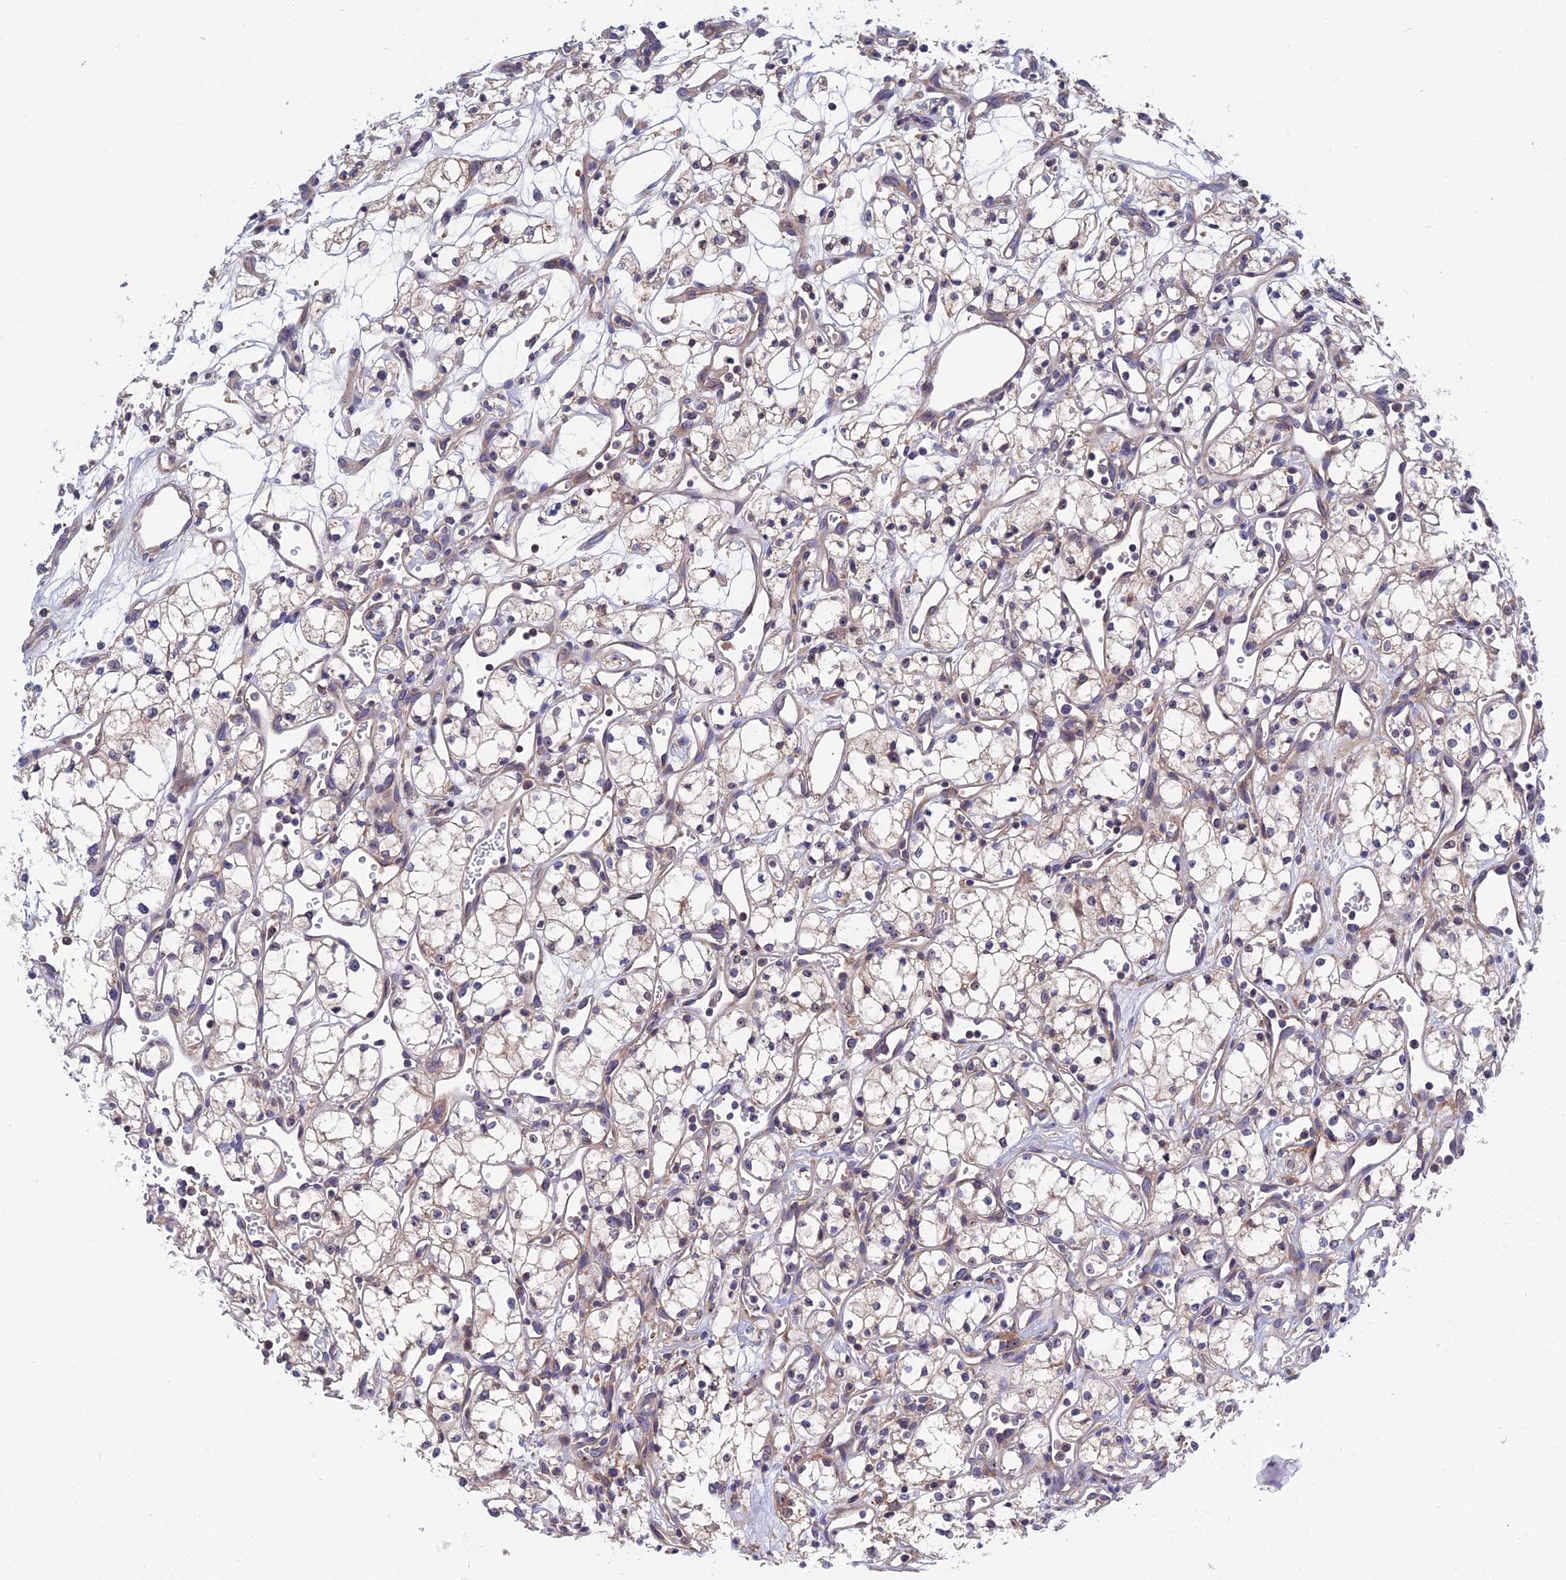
{"staining": {"intensity": "negative", "quantity": "none", "location": "none"}, "tissue": "renal cancer", "cell_type": "Tumor cells", "image_type": "cancer", "snomed": [{"axis": "morphology", "description": "Adenocarcinoma, NOS"}, {"axis": "topography", "description": "Kidney"}], "caption": "Renal cancer was stained to show a protein in brown. There is no significant staining in tumor cells.", "gene": "CRACD", "patient": {"sex": "male", "age": 59}}